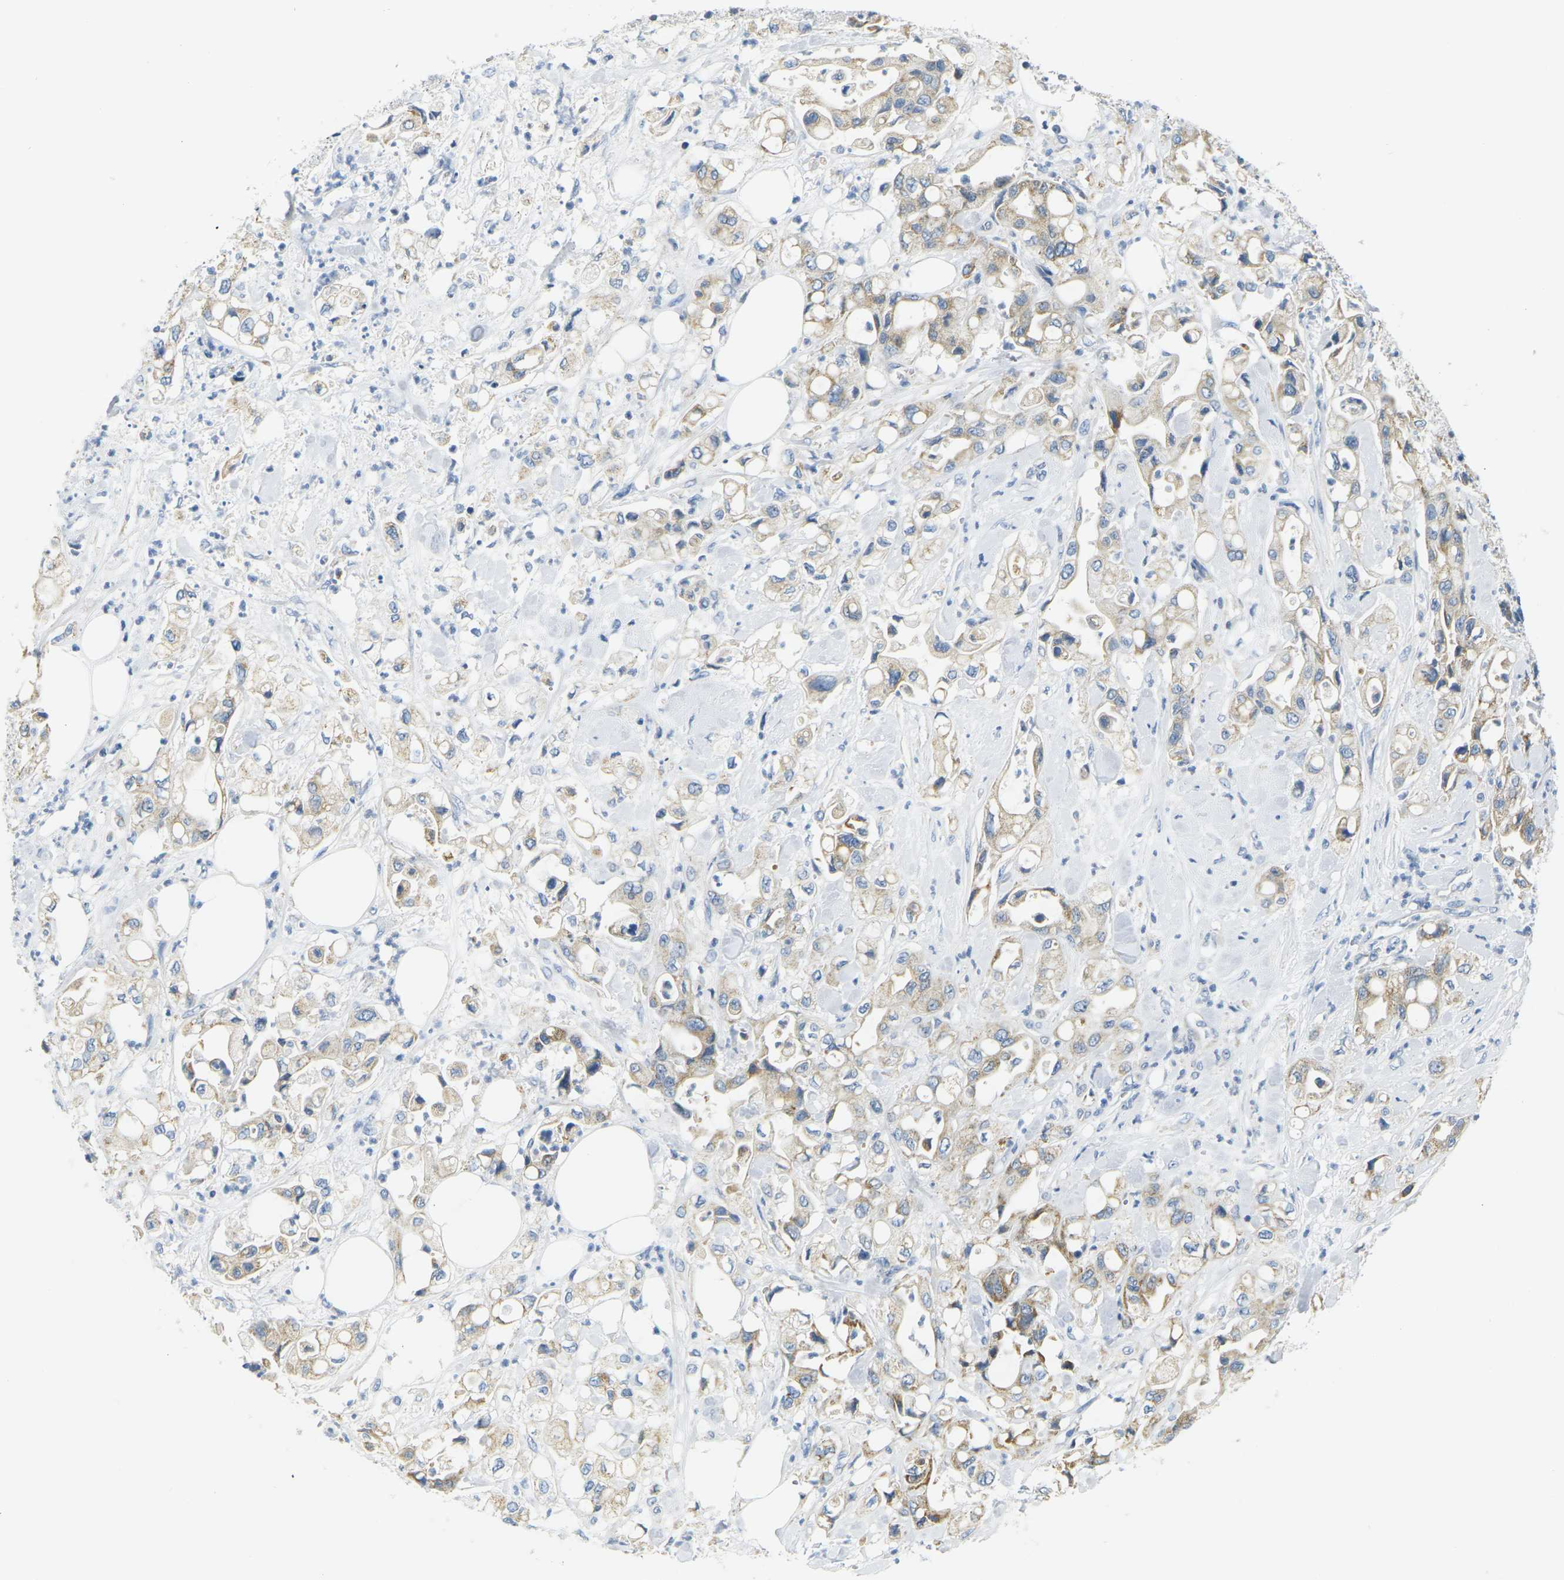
{"staining": {"intensity": "weak", "quantity": ">75%", "location": "cytoplasmic/membranous"}, "tissue": "pancreatic cancer", "cell_type": "Tumor cells", "image_type": "cancer", "snomed": [{"axis": "morphology", "description": "Adenocarcinoma, NOS"}, {"axis": "topography", "description": "Pancreas"}], "caption": "Immunohistochemical staining of human pancreatic adenocarcinoma shows low levels of weak cytoplasmic/membranous protein expression in about >75% of tumor cells.", "gene": "PARD6B", "patient": {"sex": "male", "age": 70}}